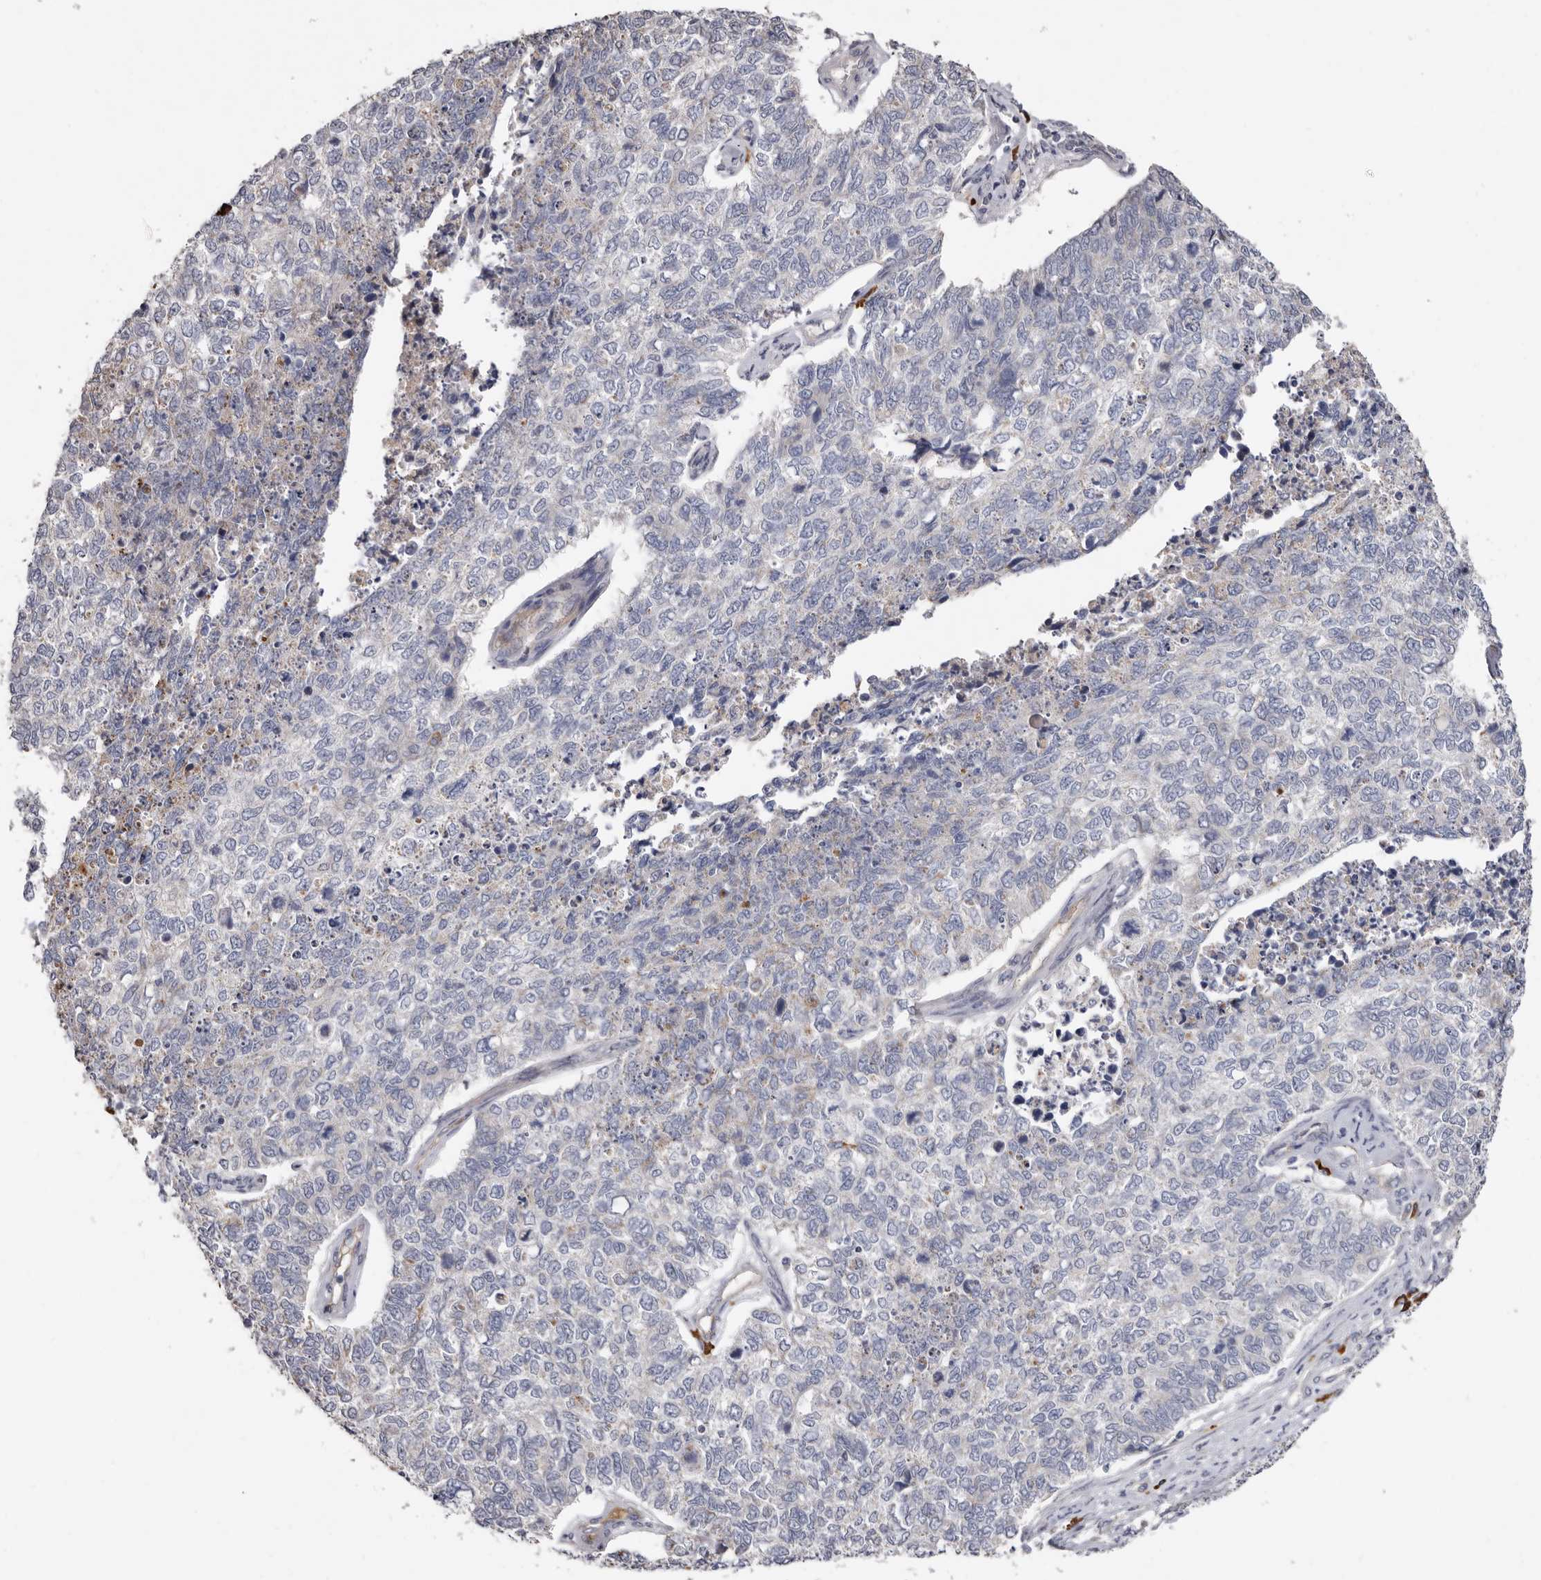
{"staining": {"intensity": "negative", "quantity": "none", "location": "none"}, "tissue": "cervical cancer", "cell_type": "Tumor cells", "image_type": "cancer", "snomed": [{"axis": "morphology", "description": "Squamous cell carcinoma, NOS"}, {"axis": "topography", "description": "Cervix"}], "caption": "Immunohistochemical staining of cervical squamous cell carcinoma displays no significant expression in tumor cells.", "gene": "SPTA1", "patient": {"sex": "female", "age": 63}}